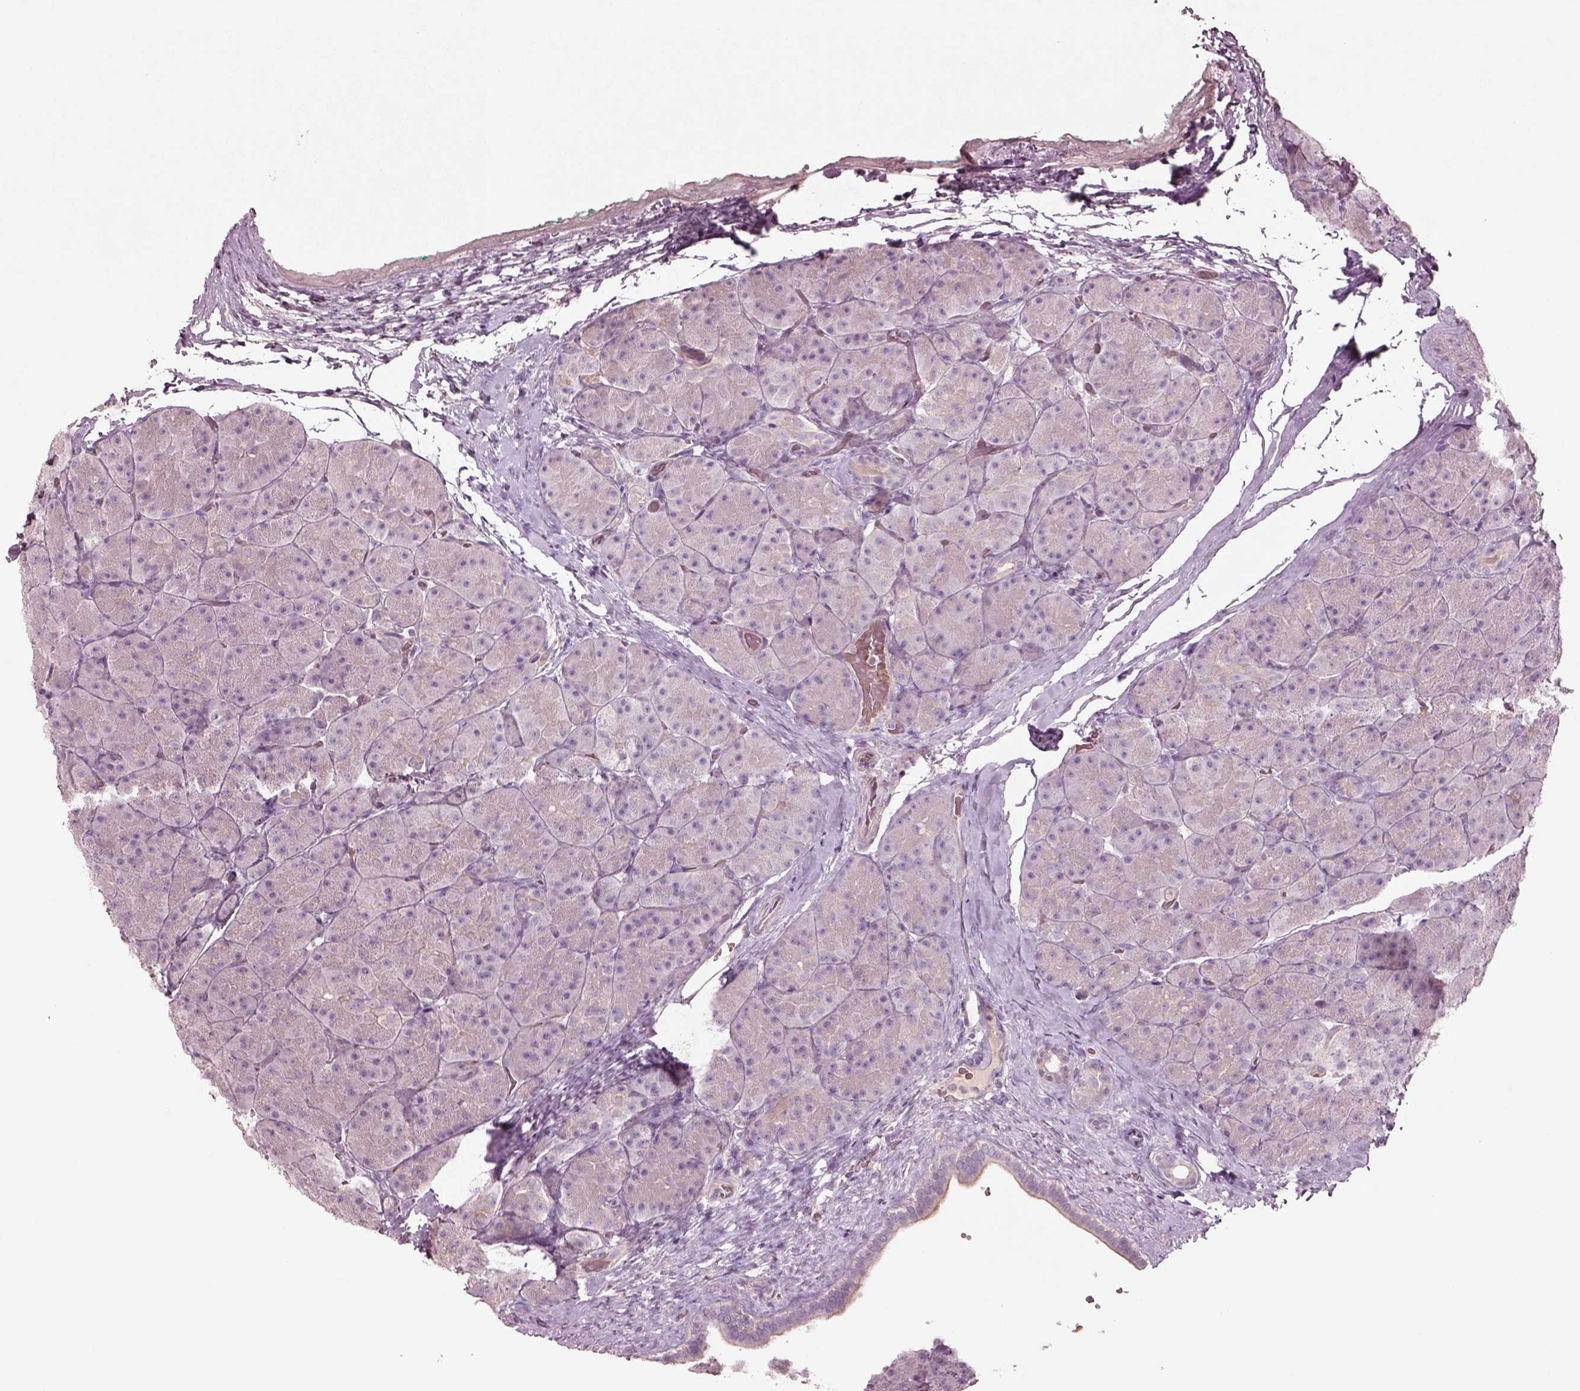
{"staining": {"intensity": "negative", "quantity": "none", "location": "none"}, "tissue": "pancreas", "cell_type": "Exocrine glandular cells", "image_type": "normal", "snomed": [{"axis": "morphology", "description": "Normal tissue, NOS"}, {"axis": "topography", "description": "Pancreas"}], "caption": "DAB immunohistochemical staining of normal pancreas shows no significant staining in exocrine glandular cells.", "gene": "DUOXA2", "patient": {"sex": "male", "age": 57}}